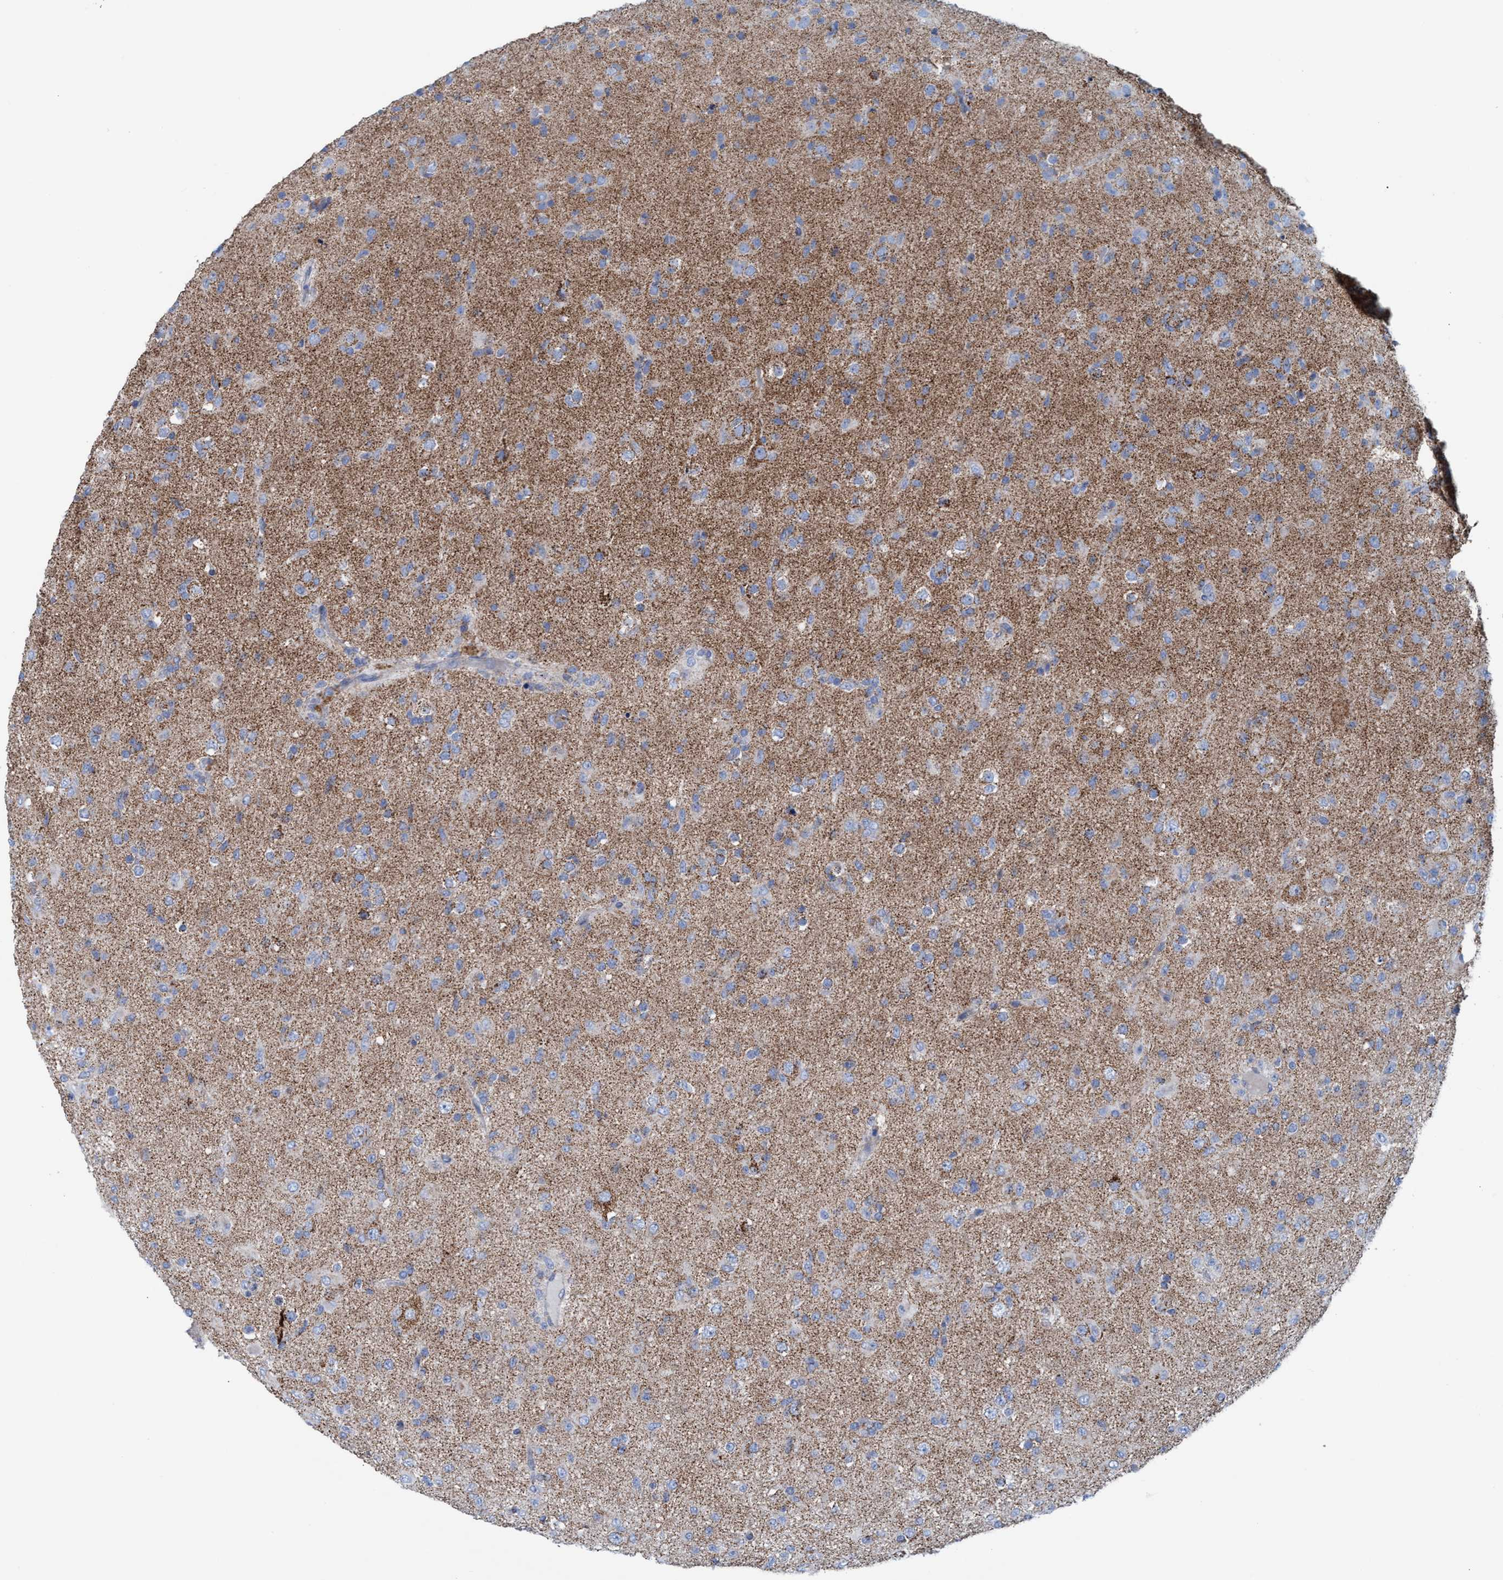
{"staining": {"intensity": "moderate", "quantity": "25%-75%", "location": "cytoplasmic/membranous"}, "tissue": "glioma", "cell_type": "Tumor cells", "image_type": "cancer", "snomed": [{"axis": "morphology", "description": "Glioma, malignant, Low grade"}, {"axis": "topography", "description": "Brain"}], "caption": "Glioma stained for a protein (brown) exhibits moderate cytoplasmic/membranous positive positivity in about 25%-75% of tumor cells.", "gene": "GGA3", "patient": {"sex": "male", "age": 65}}